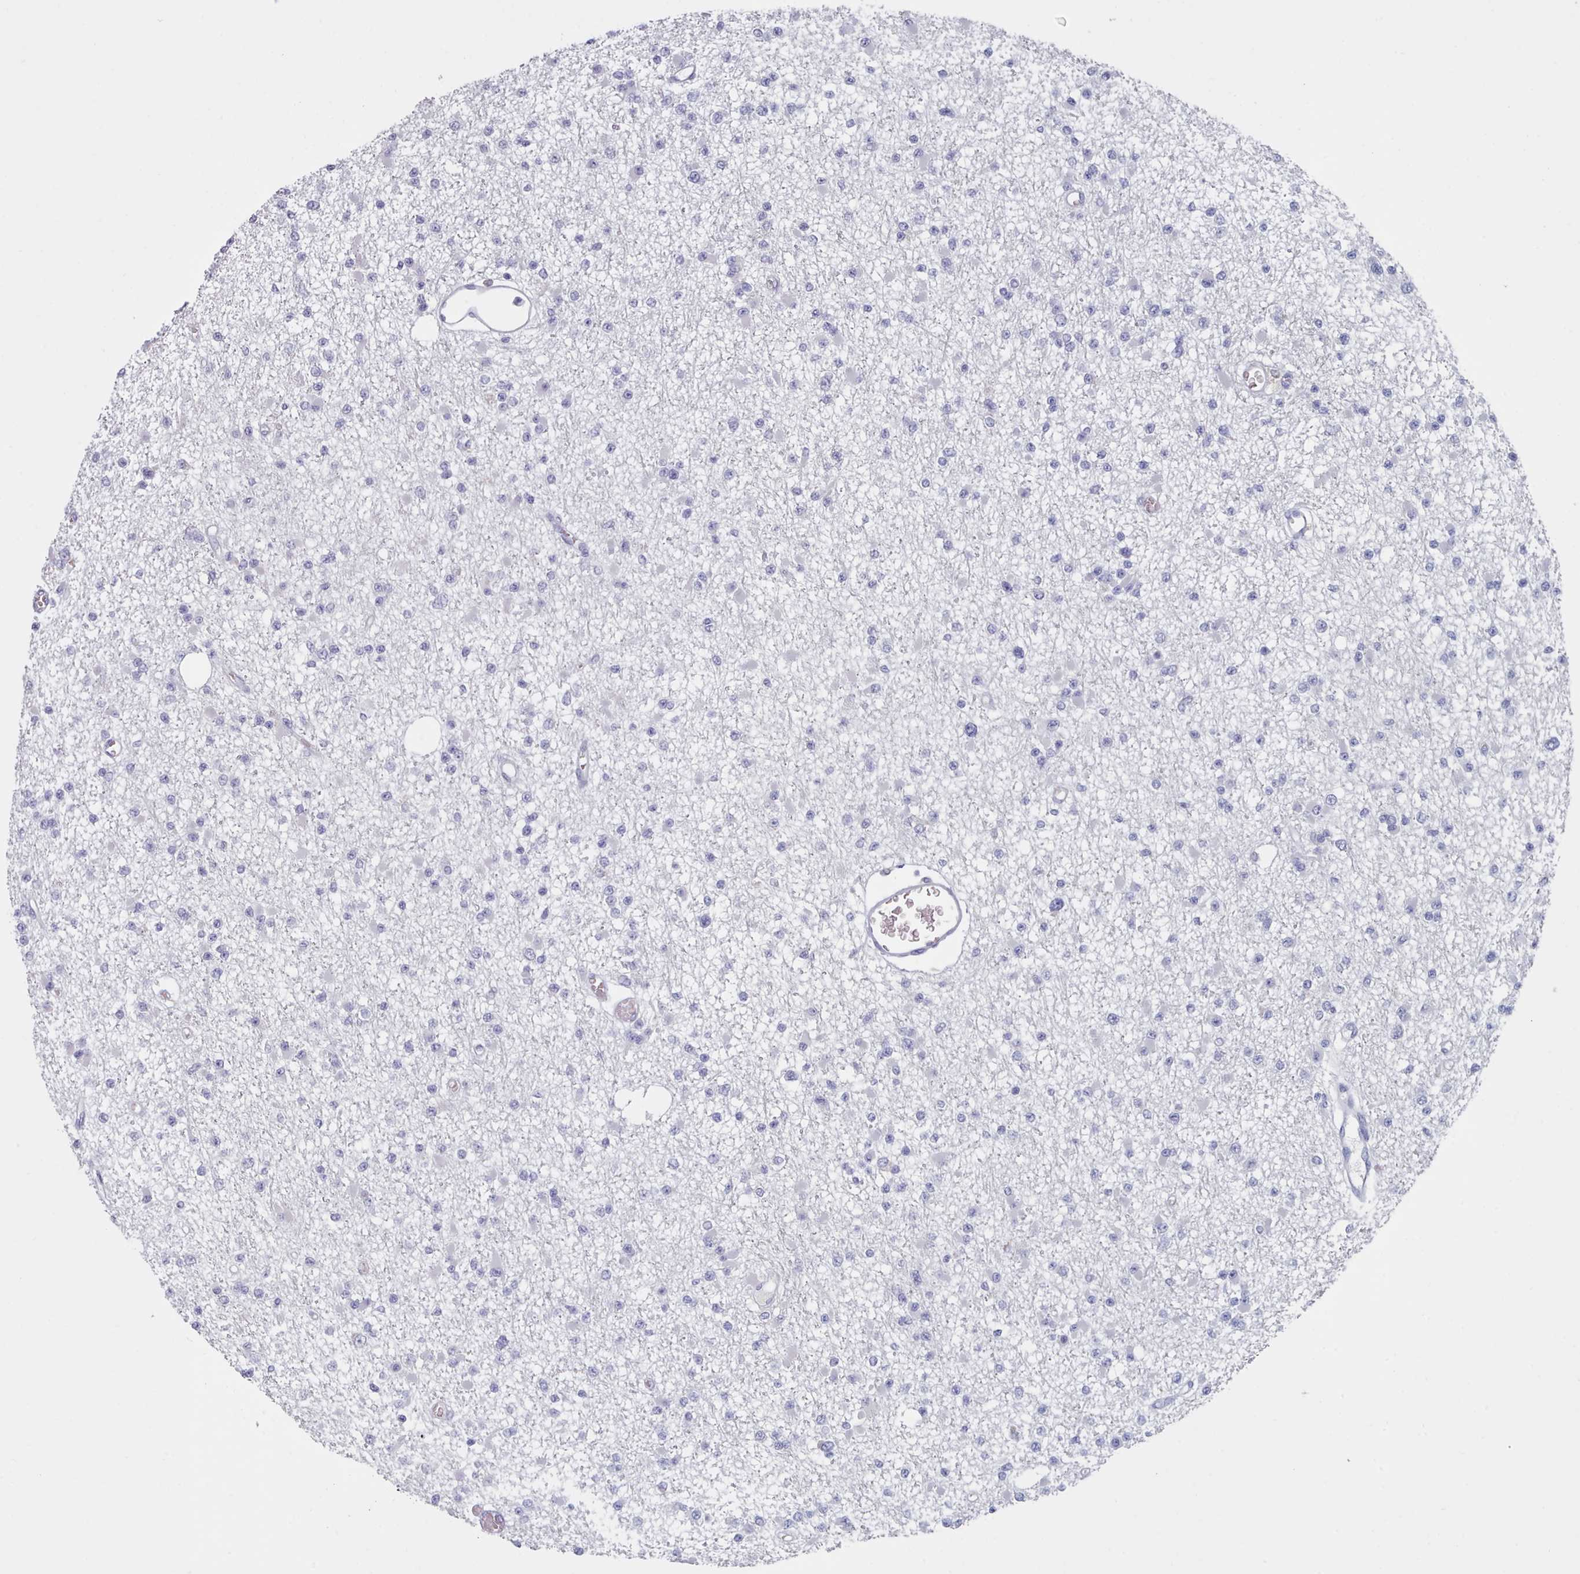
{"staining": {"intensity": "negative", "quantity": "none", "location": "none"}, "tissue": "glioma", "cell_type": "Tumor cells", "image_type": "cancer", "snomed": [{"axis": "morphology", "description": "Glioma, malignant, Low grade"}, {"axis": "topography", "description": "Brain"}], "caption": "A photomicrograph of low-grade glioma (malignant) stained for a protein demonstrates no brown staining in tumor cells.", "gene": "HAO1", "patient": {"sex": "female", "age": 22}}